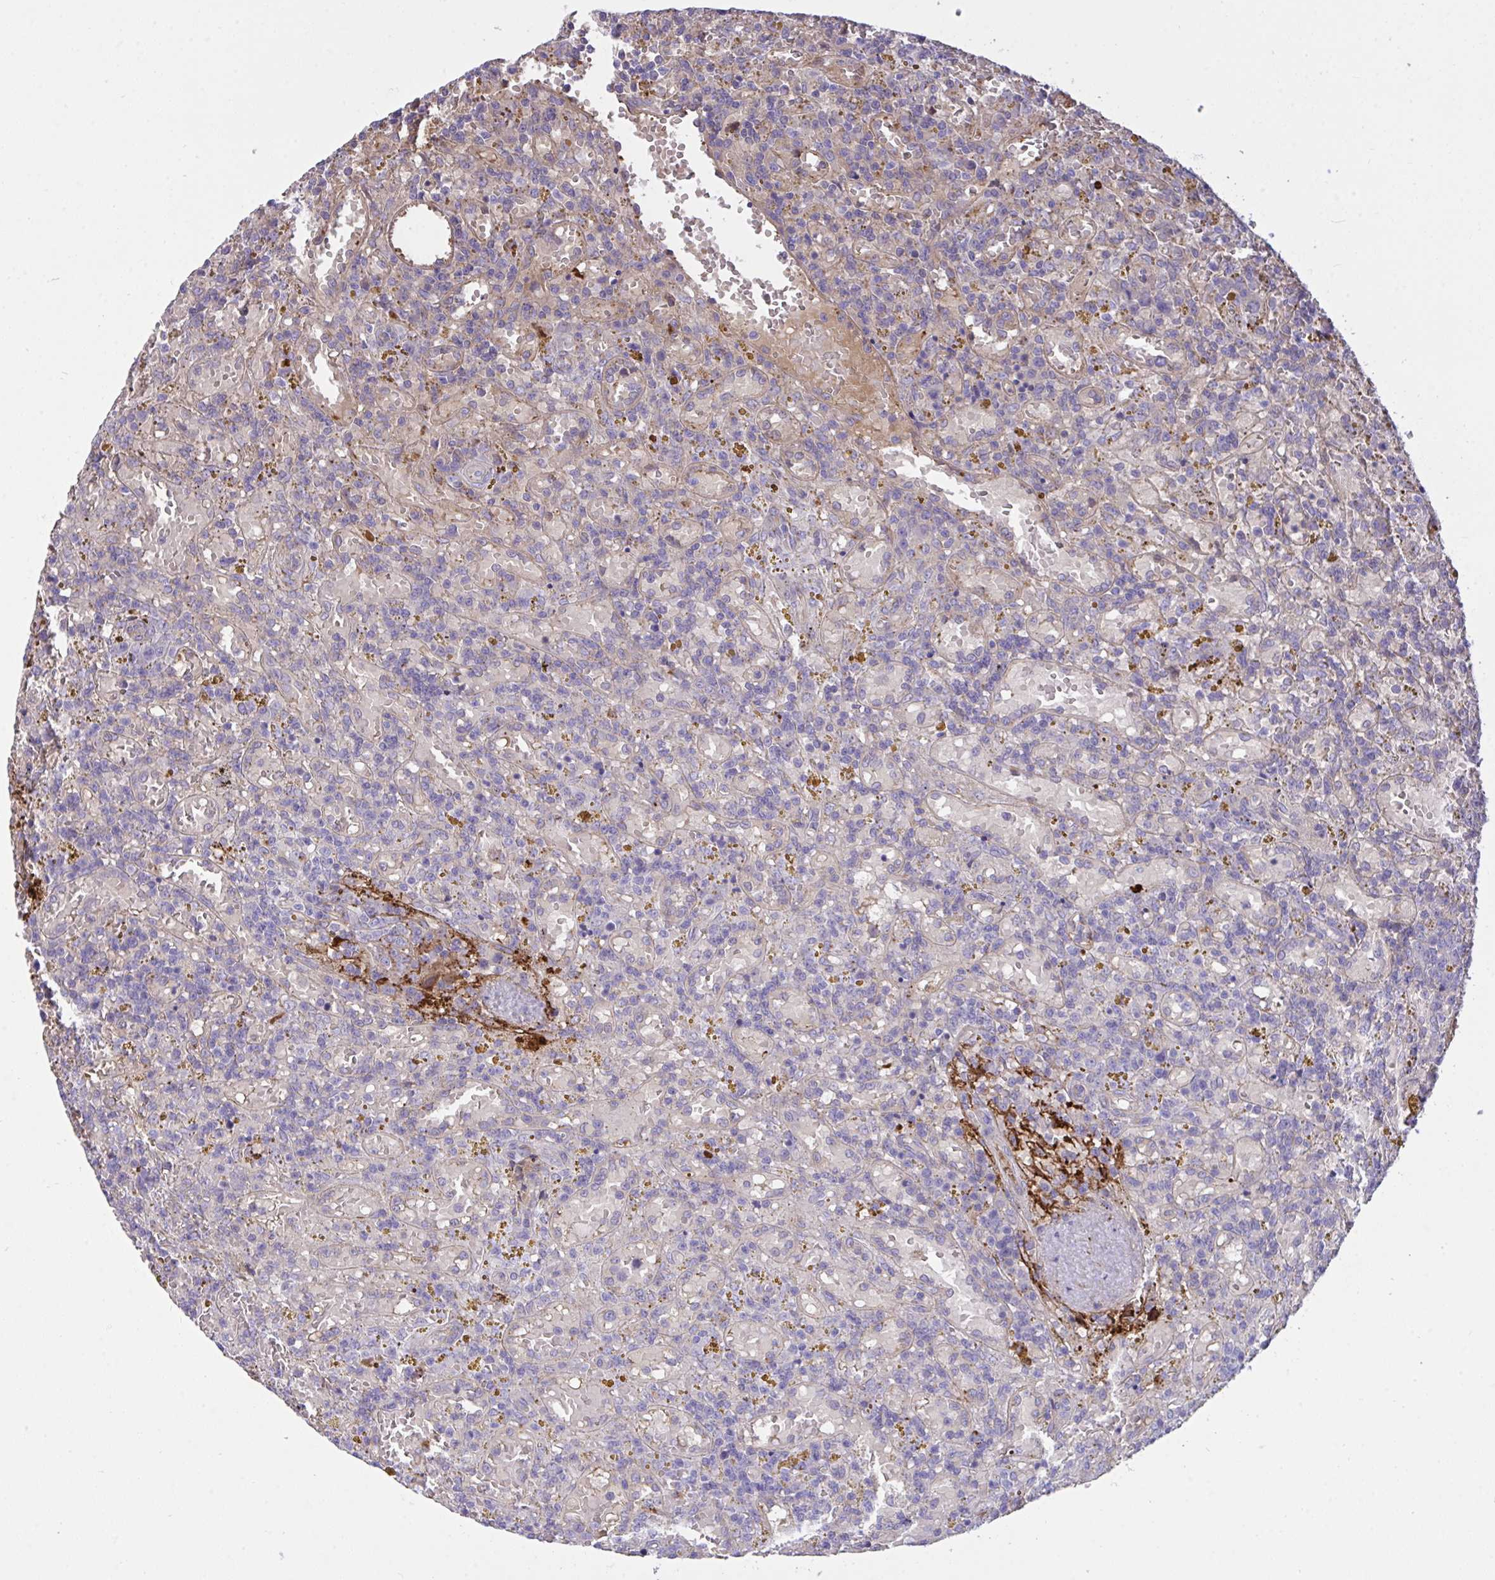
{"staining": {"intensity": "negative", "quantity": "none", "location": "none"}, "tissue": "lymphoma", "cell_type": "Tumor cells", "image_type": "cancer", "snomed": [{"axis": "morphology", "description": "Malignant lymphoma, non-Hodgkin's type, Low grade"}, {"axis": "topography", "description": "Spleen"}], "caption": "DAB immunohistochemical staining of lymphoma displays no significant staining in tumor cells.", "gene": "F2", "patient": {"sex": "female", "age": 65}}